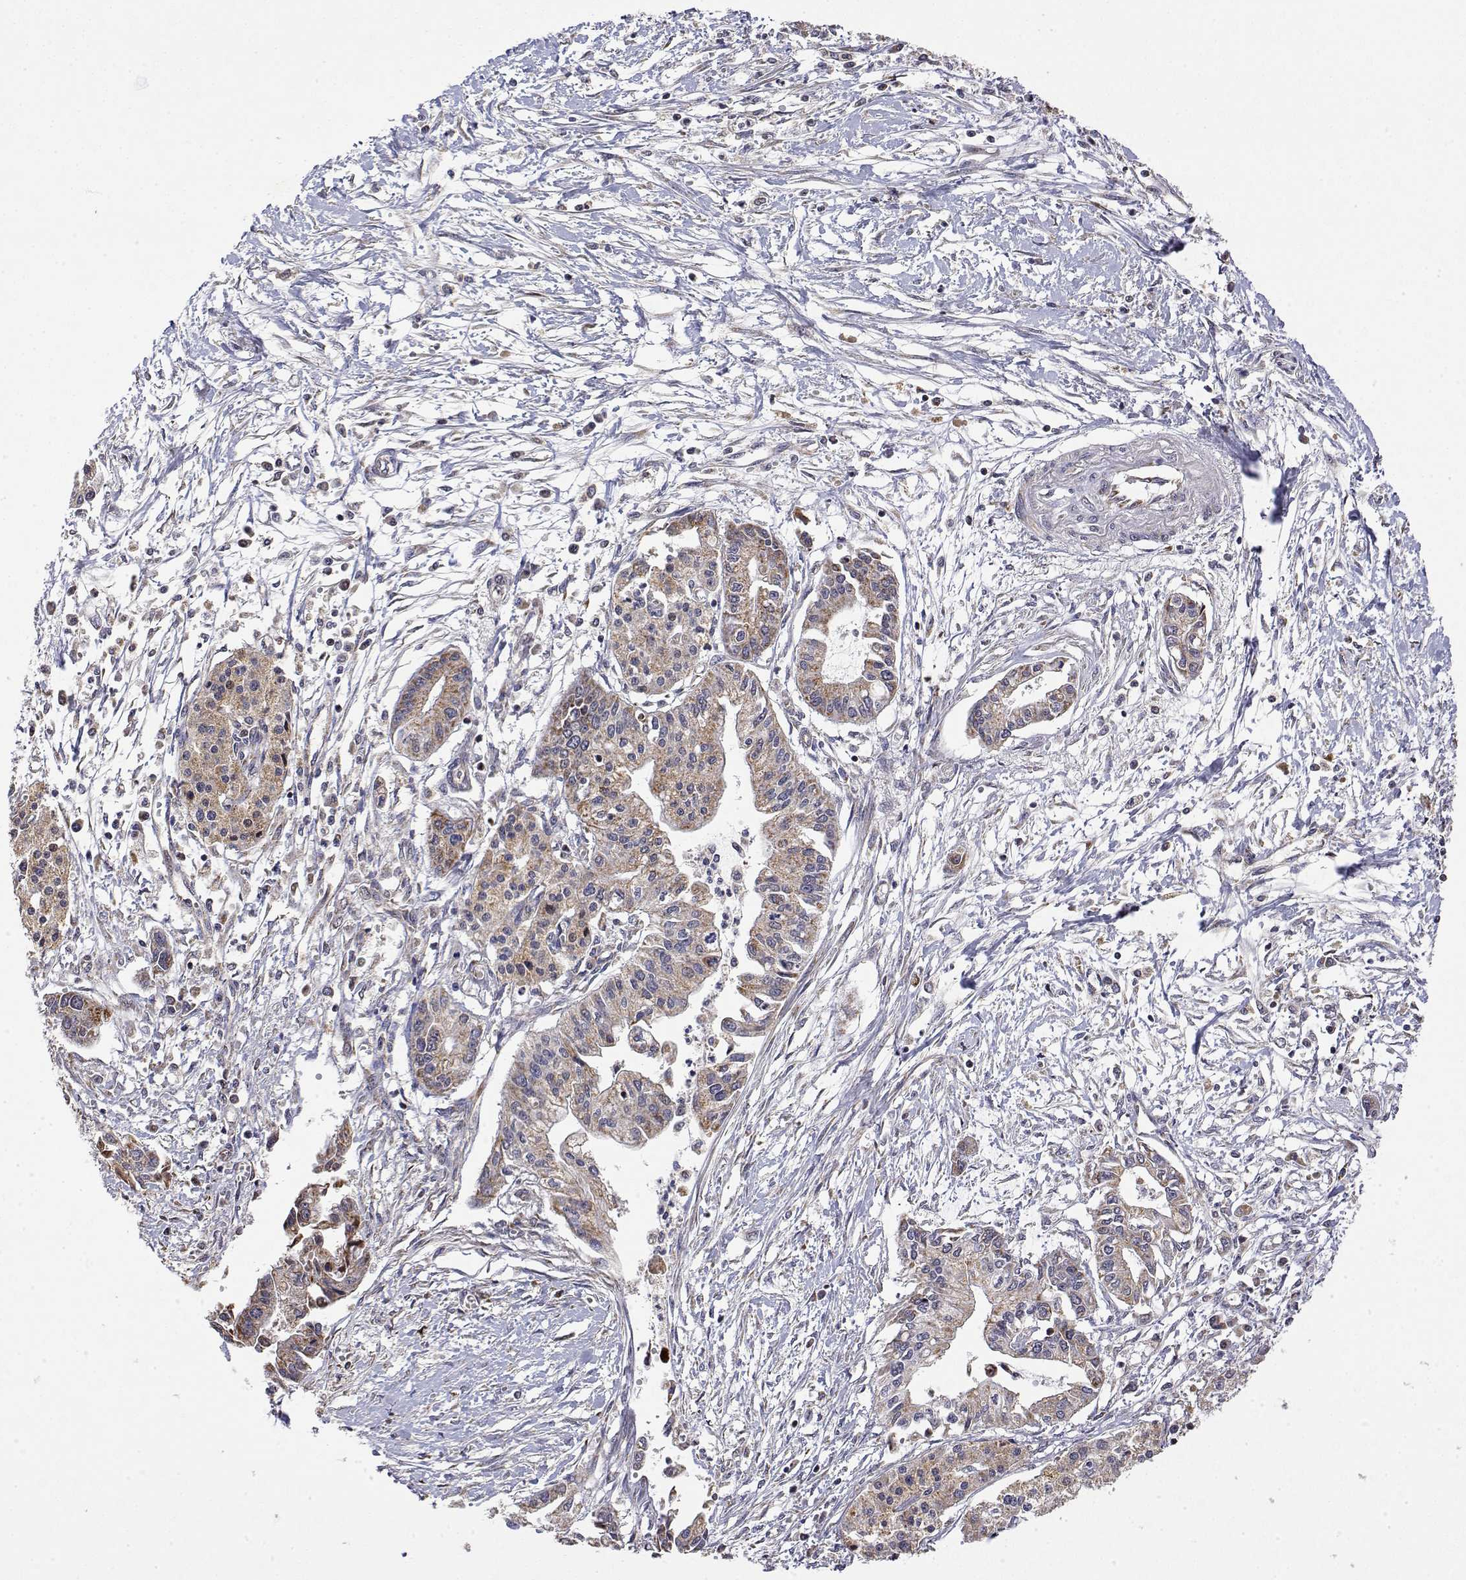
{"staining": {"intensity": "weak", "quantity": "25%-75%", "location": "cytoplasmic/membranous"}, "tissue": "pancreatic cancer", "cell_type": "Tumor cells", "image_type": "cancer", "snomed": [{"axis": "morphology", "description": "Adenocarcinoma, NOS"}, {"axis": "topography", "description": "Pancreas"}], "caption": "Brown immunohistochemical staining in human adenocarcinoma (pancreatic) displays weak cytoplasmic/membranous expression in about 25%-75% of tumor cells.", "gene": "GADD45GIP1", "patient": {"sex": "male", "age": 60}}